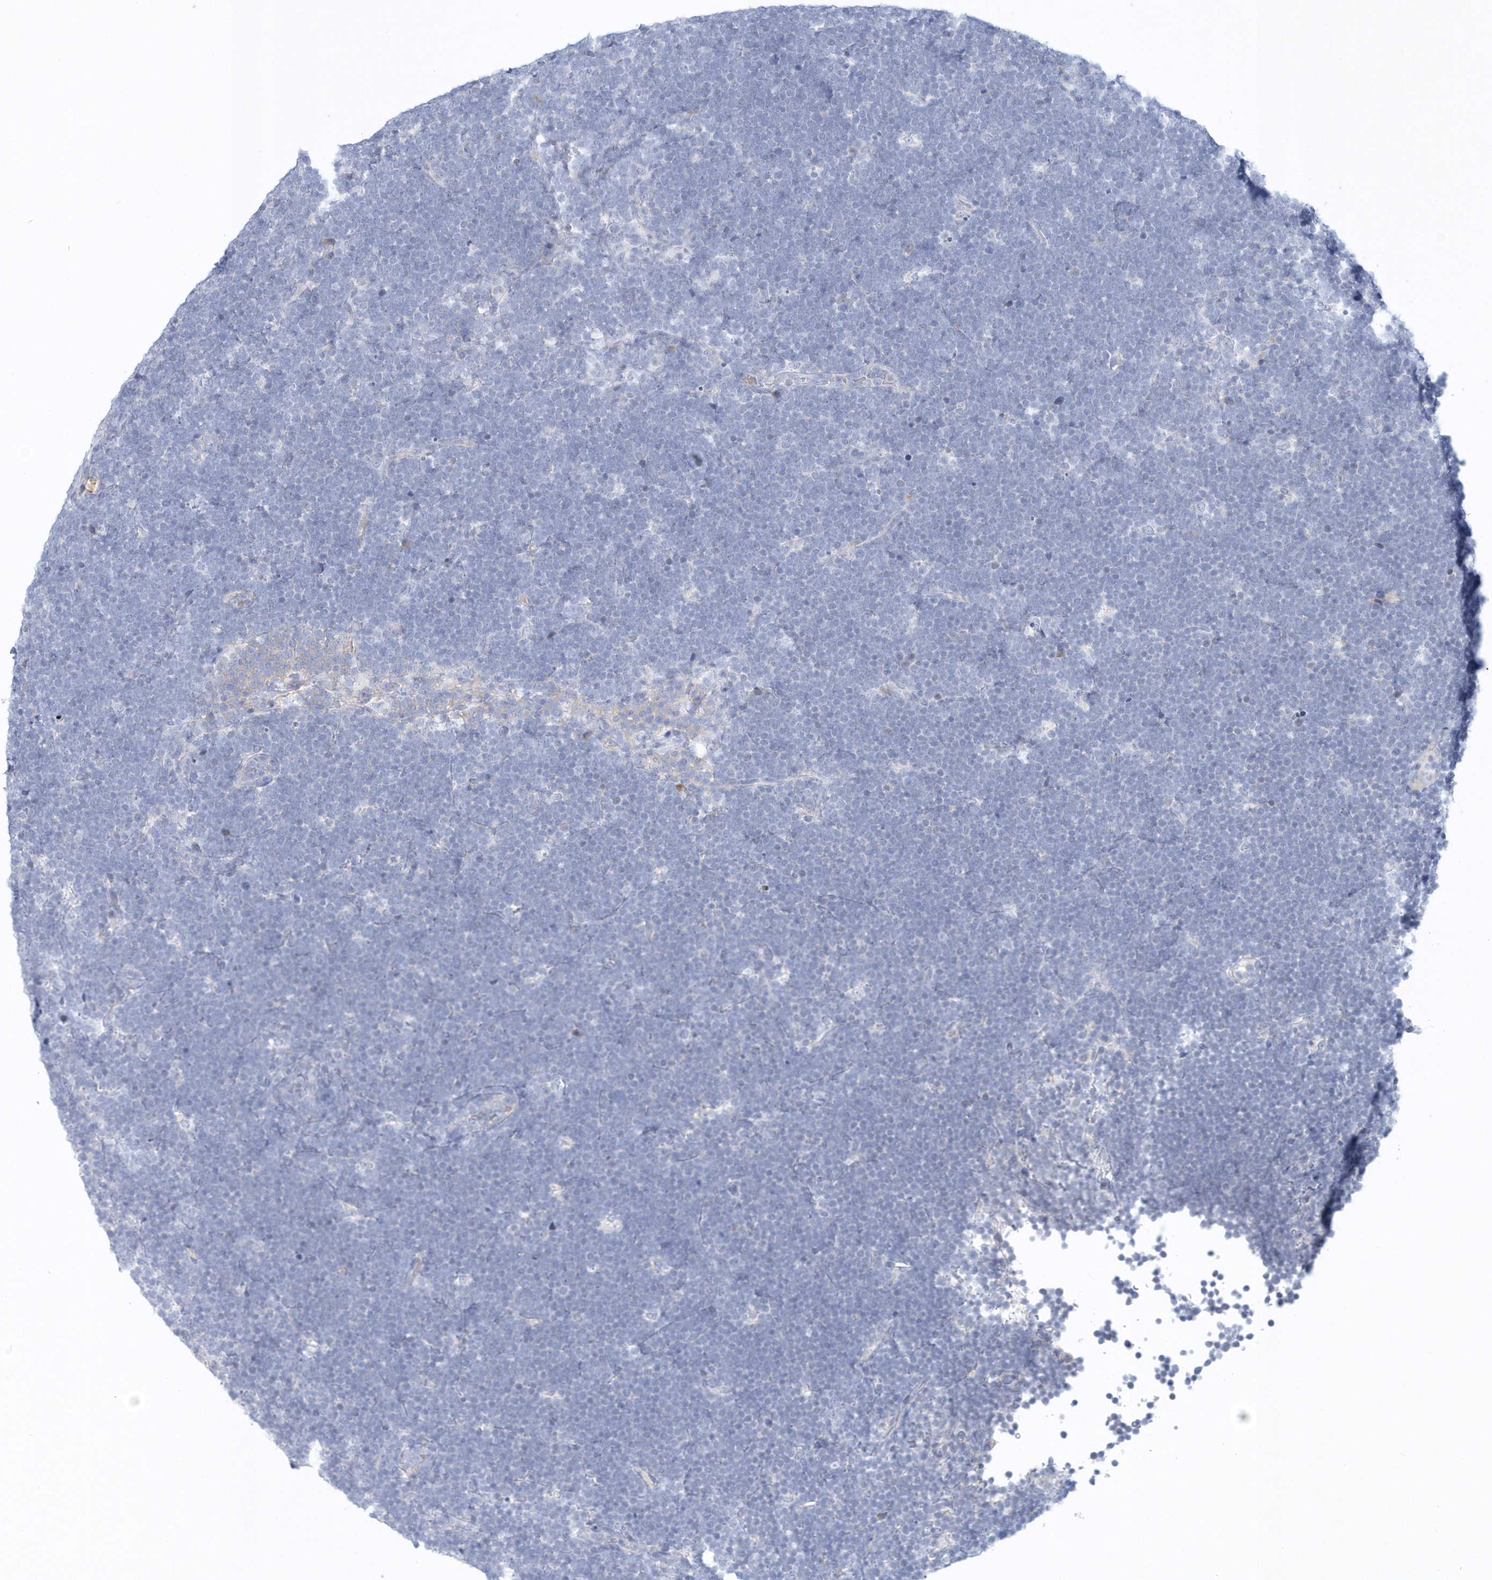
{"staining": {"intensity": "negative", "quantity": "none", "location": "none"}, "tissue": "lymphoma", "cell_type": "Tumor cells", "image_type": "cancer", "snomed": [{"axis": "morphology", "description": "Malignant lymphoma, non-Hodgkin's type, High grade"}, {"axis": "topography", "description": "Lymph node"}], "caption": "High power microscopy micrograph of an immunohistochemistry (IHC) photomicrograph of lymphoma, revealing no significant staining in tumor cells. Nuclei are stained in blue.", "gene": "NIPAL1", "patient": {"sex": "male", "age": 13}}